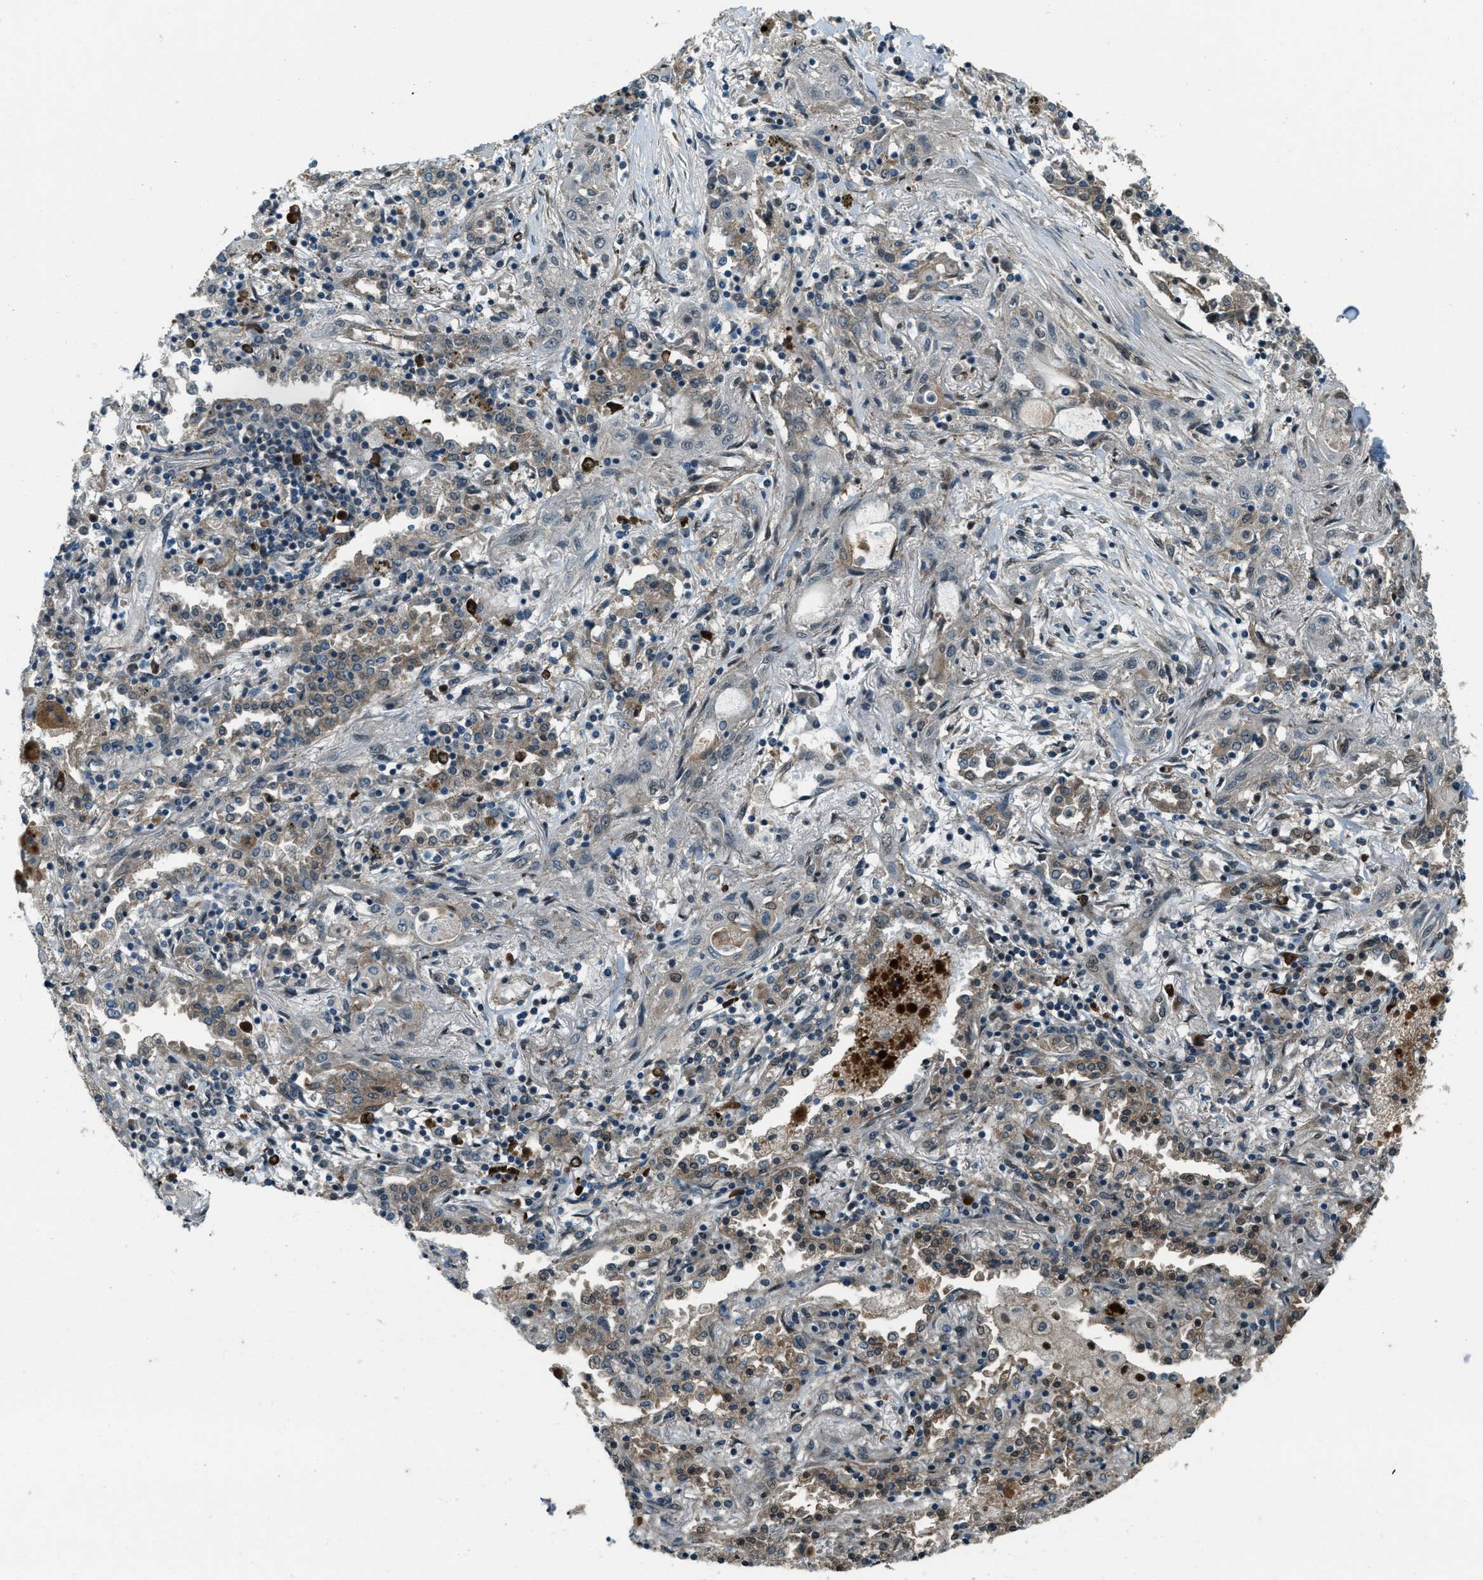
{"staining": {"intensity": "weak", "quantity": "<25%", "location": "cytoplasmic/membranous"}, "tissue": "lung cancer", "cell_type": "Tumor cells", "image_type": "cancer", "snomed": [{"axis": "morphology", "description": "Squamous cell carcinoma, NOS"}, {"axis": "topography", "description": "Lung"}], "caption": "DAB immunohistochemical staining of human lung cancer (squamous cell carcinoma) shows no significant staining in tumor cells. The staining was performed using DAB to visualize the protein expression in brown, while the nuclei were stained in blue with hematoxylin (Magnification: 20x).", "gene": "SVIL", "patient": {"sex": "female", "age": 47}}